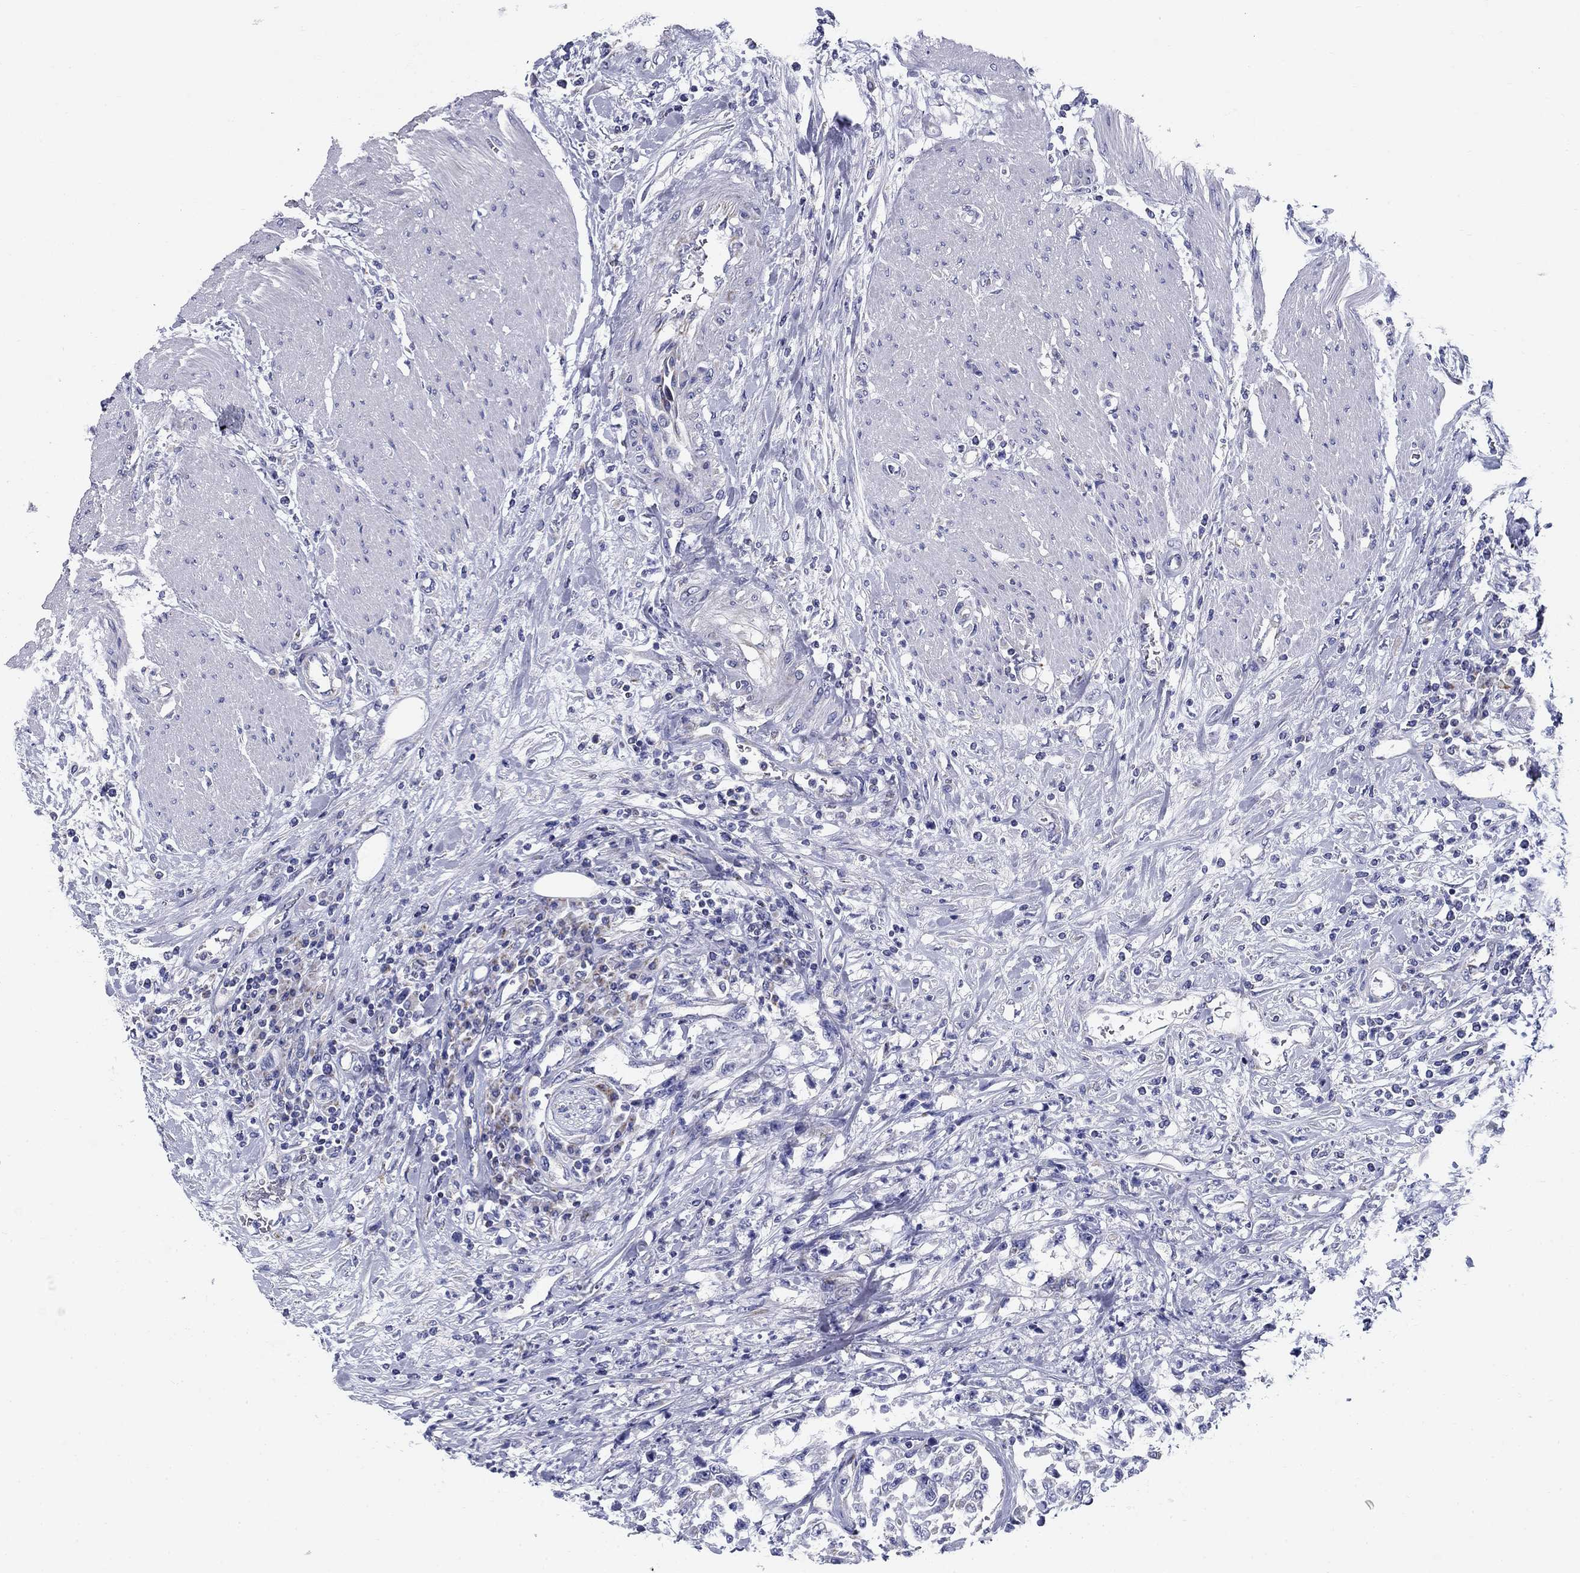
{"staining": {"intensity": "negative", "quantity": "none", "location": "none"}, "tissue": "urothelial cancer", "cell_type": "Tumor cells", "image_type": "cancer", "snomed": [{"axis": "morphology", "description": "Urothelial carcinoma, High grade"}, {"axis": "topography", "description": "Urinary bladder"}], "caption": "A photomicrograph of urothelial carcinoma (high-grade) stained for a protein exhibits no brown staining in tumor cells.", "gene": "UPB1", "patient": {"sex": "male", "age": 46}}